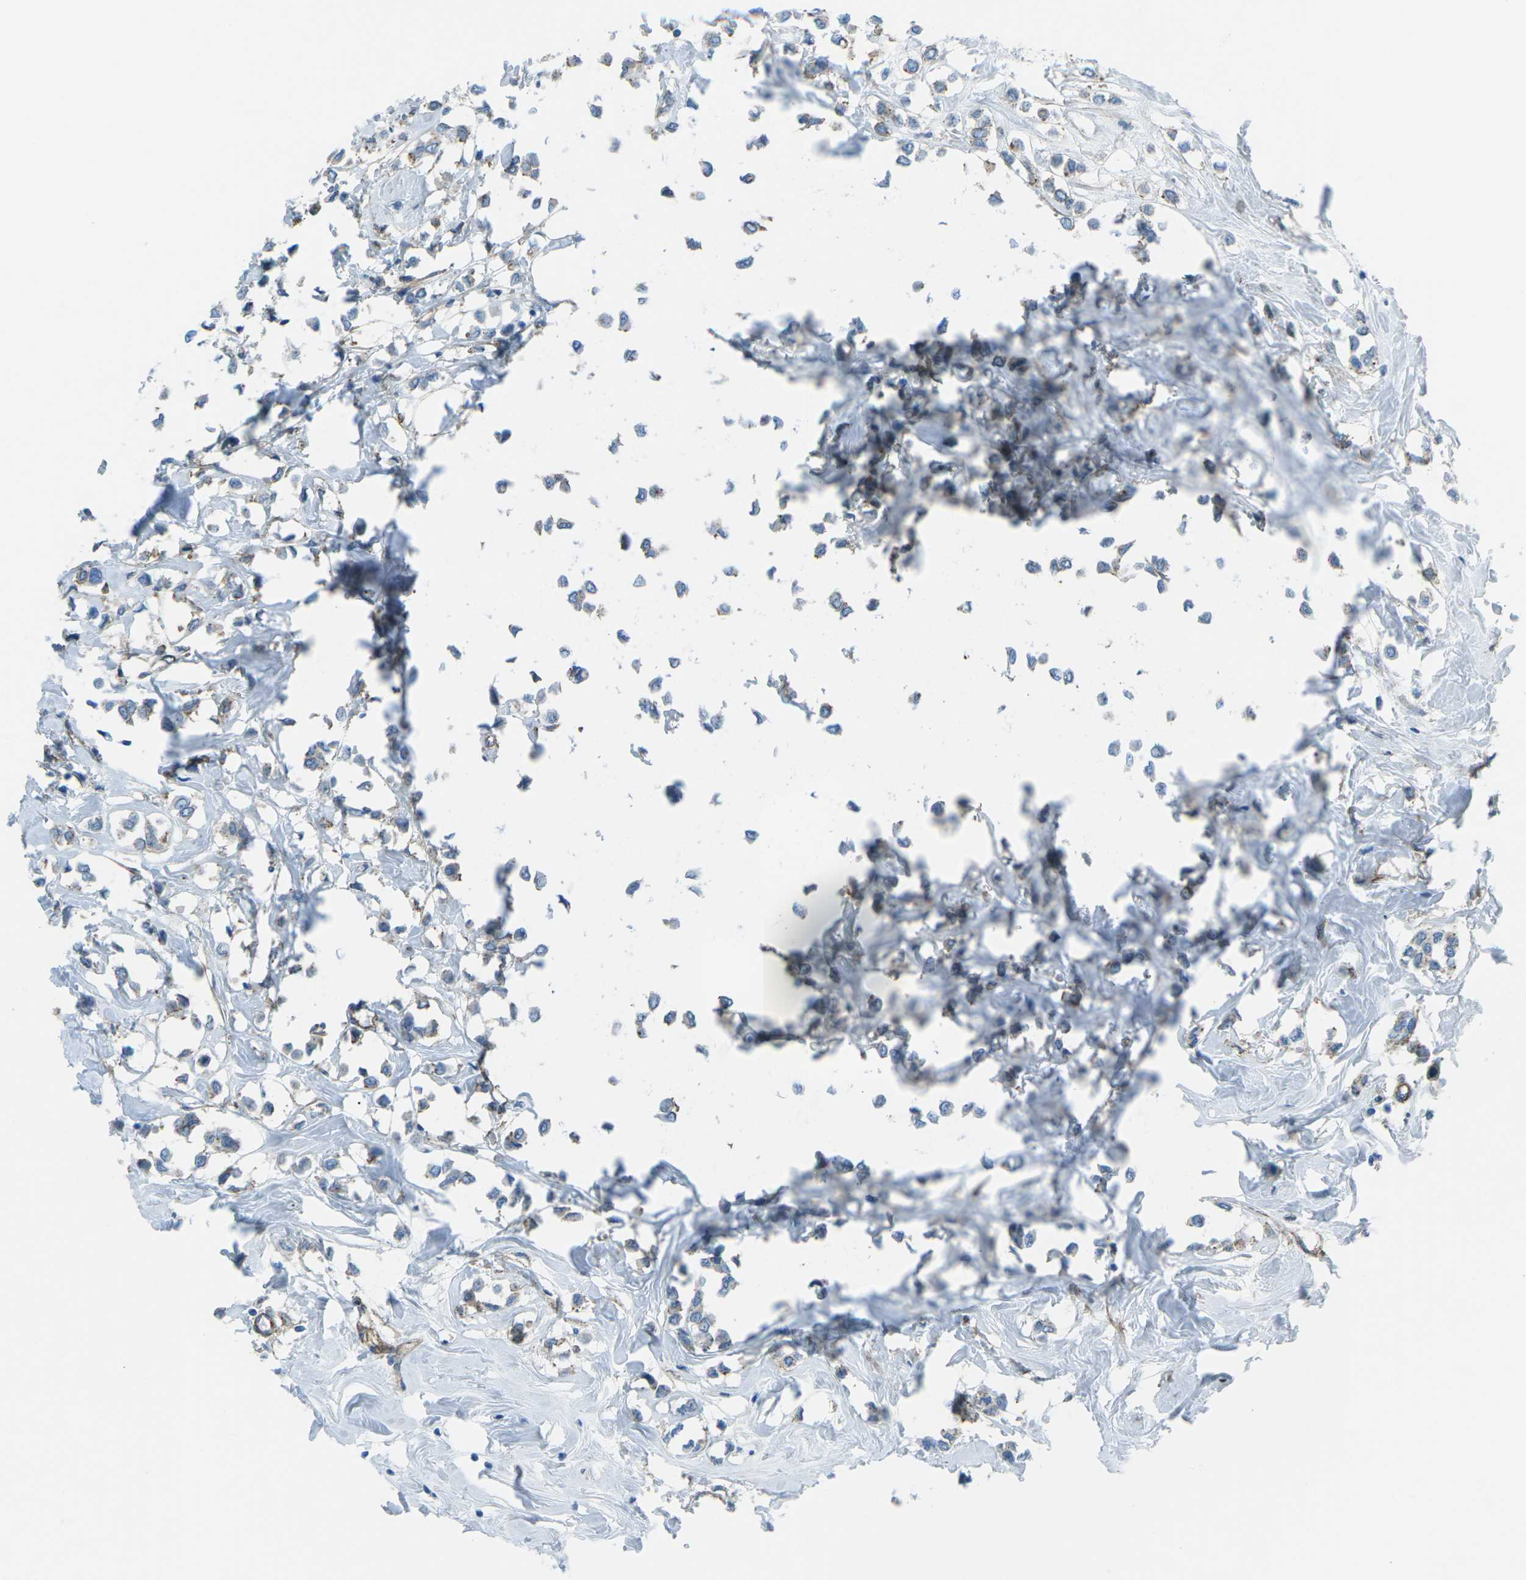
{"staining": {"intensity": "weak", "quantity": "<25%", "location": "cytoplasmic/membranous"}, "tissue": "breast cancer", "cell_type": "Tumor cells", "image_type": "cancer", "snomed": [{"axis": "morphology", "description": "Lobular carcinoma"}, {"axis": "topography", "description": "Breast"}], "caption": "IHC histopathology image of neoplastic tissue: human breast lobular carcinoma stained with DAB (3,3'-diaminobenzidine) displays no significant protein expression in tumor cells.", "gene": "UTRN", "patient": {"sex": "female", "age": 51}}